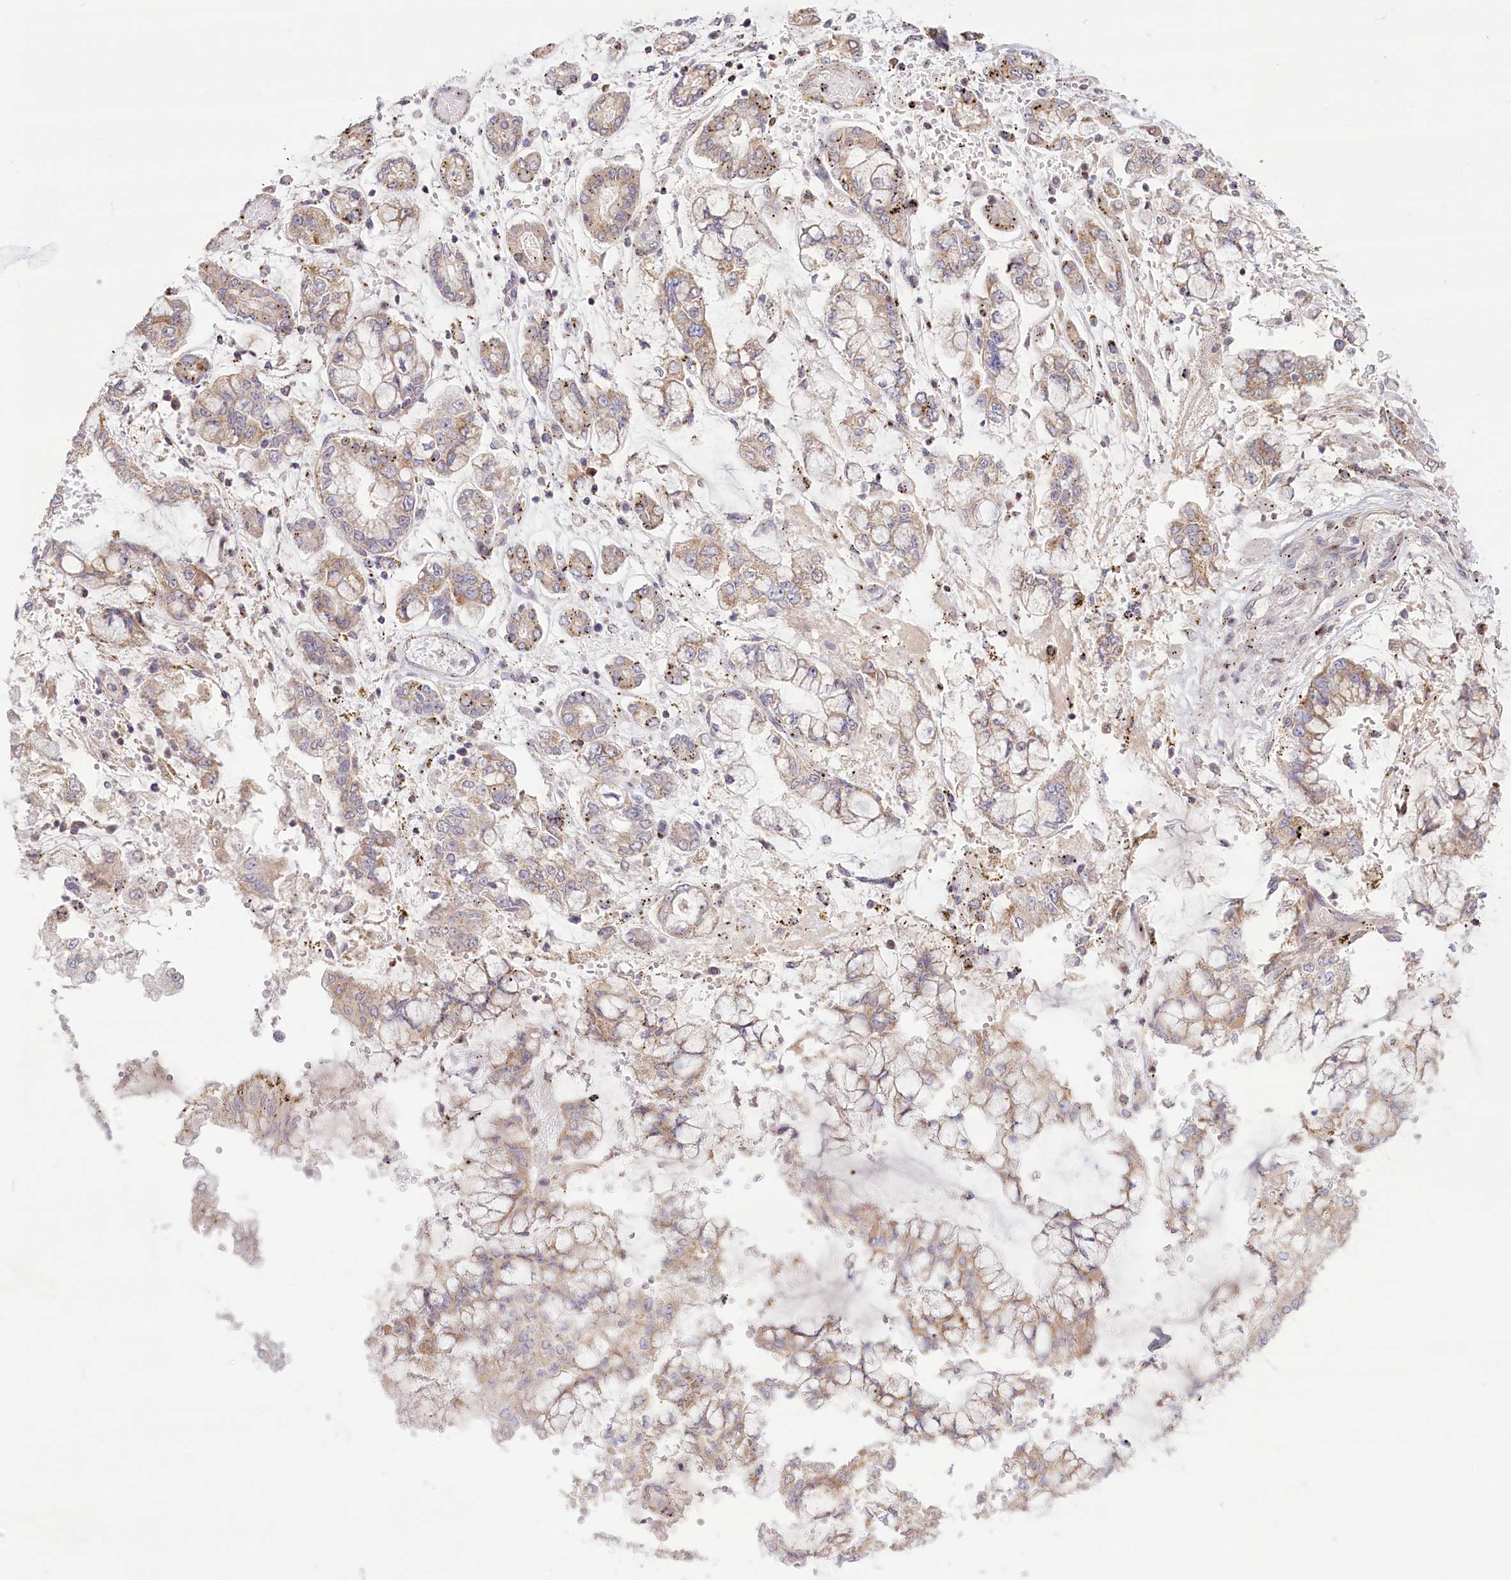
{"staining": {"intensity": "weak", "quantity": "25%-75%", "location": "cytoplasmic/membranous"}, "tissue": "stomach cancer", "cell_type": "Tumor cells", "image_type": "cancer", "snomed": [{"axis": "morphology", "description": "Normal tissue, NOS"}, {"axis": "morphology", "description": "Adenocarcinoma, NOS"}, {"axis": "topography", "description": "Stomach, upper"}, {"axis": "topography", "description": "Stomach"}], "caption": "DAB (3,3'-diaminobenzidine) immunohistochemical staining of human stomach adenocarcinoma displays weak cytoplasmic/membranous protein positivity in about 25%-75% of tumor cells.", "gene": "PYURF", "patient": {"sex": "male", "age": 76}}